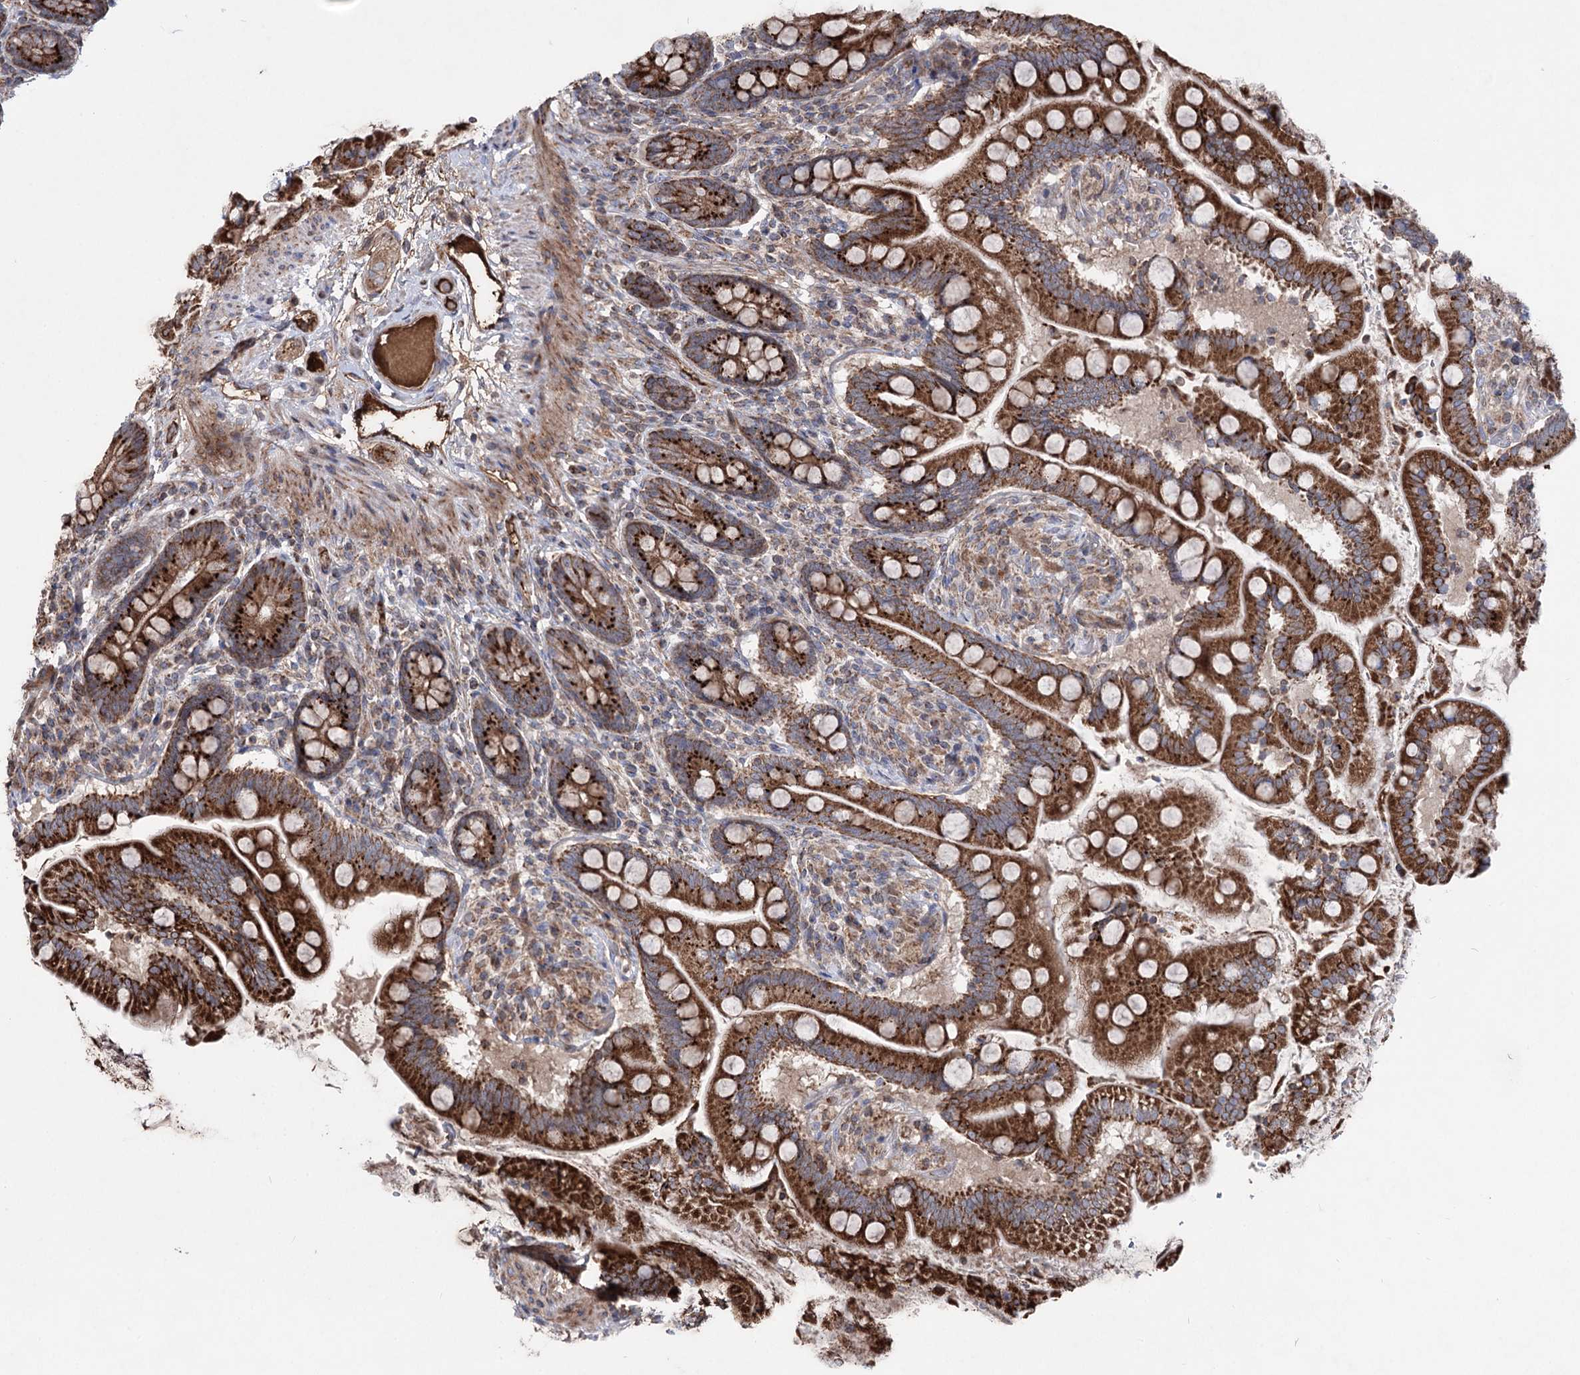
{"staining": {"intensity": "strong", "quantity": ">75%", "location": "cytoplasmic/membranous"}, "tissue": "small intestine", "cell_type": "Glandular cells", "image_type": "normal", "snomed": [{"axis": "morphology", "description": "Normal tissue, NOS"}, {"axis": "topography", "description": "Small intestine"}], "caption": "IHC histopathology image of benign human small intestine stained for a protein (brown), which reveals high levels of strong cytoplasmic/membranous positivity in approximately >75% of glandular cells.", "gene": "ARHGAP20", "patient": {"sex": "female", "age": 64}}